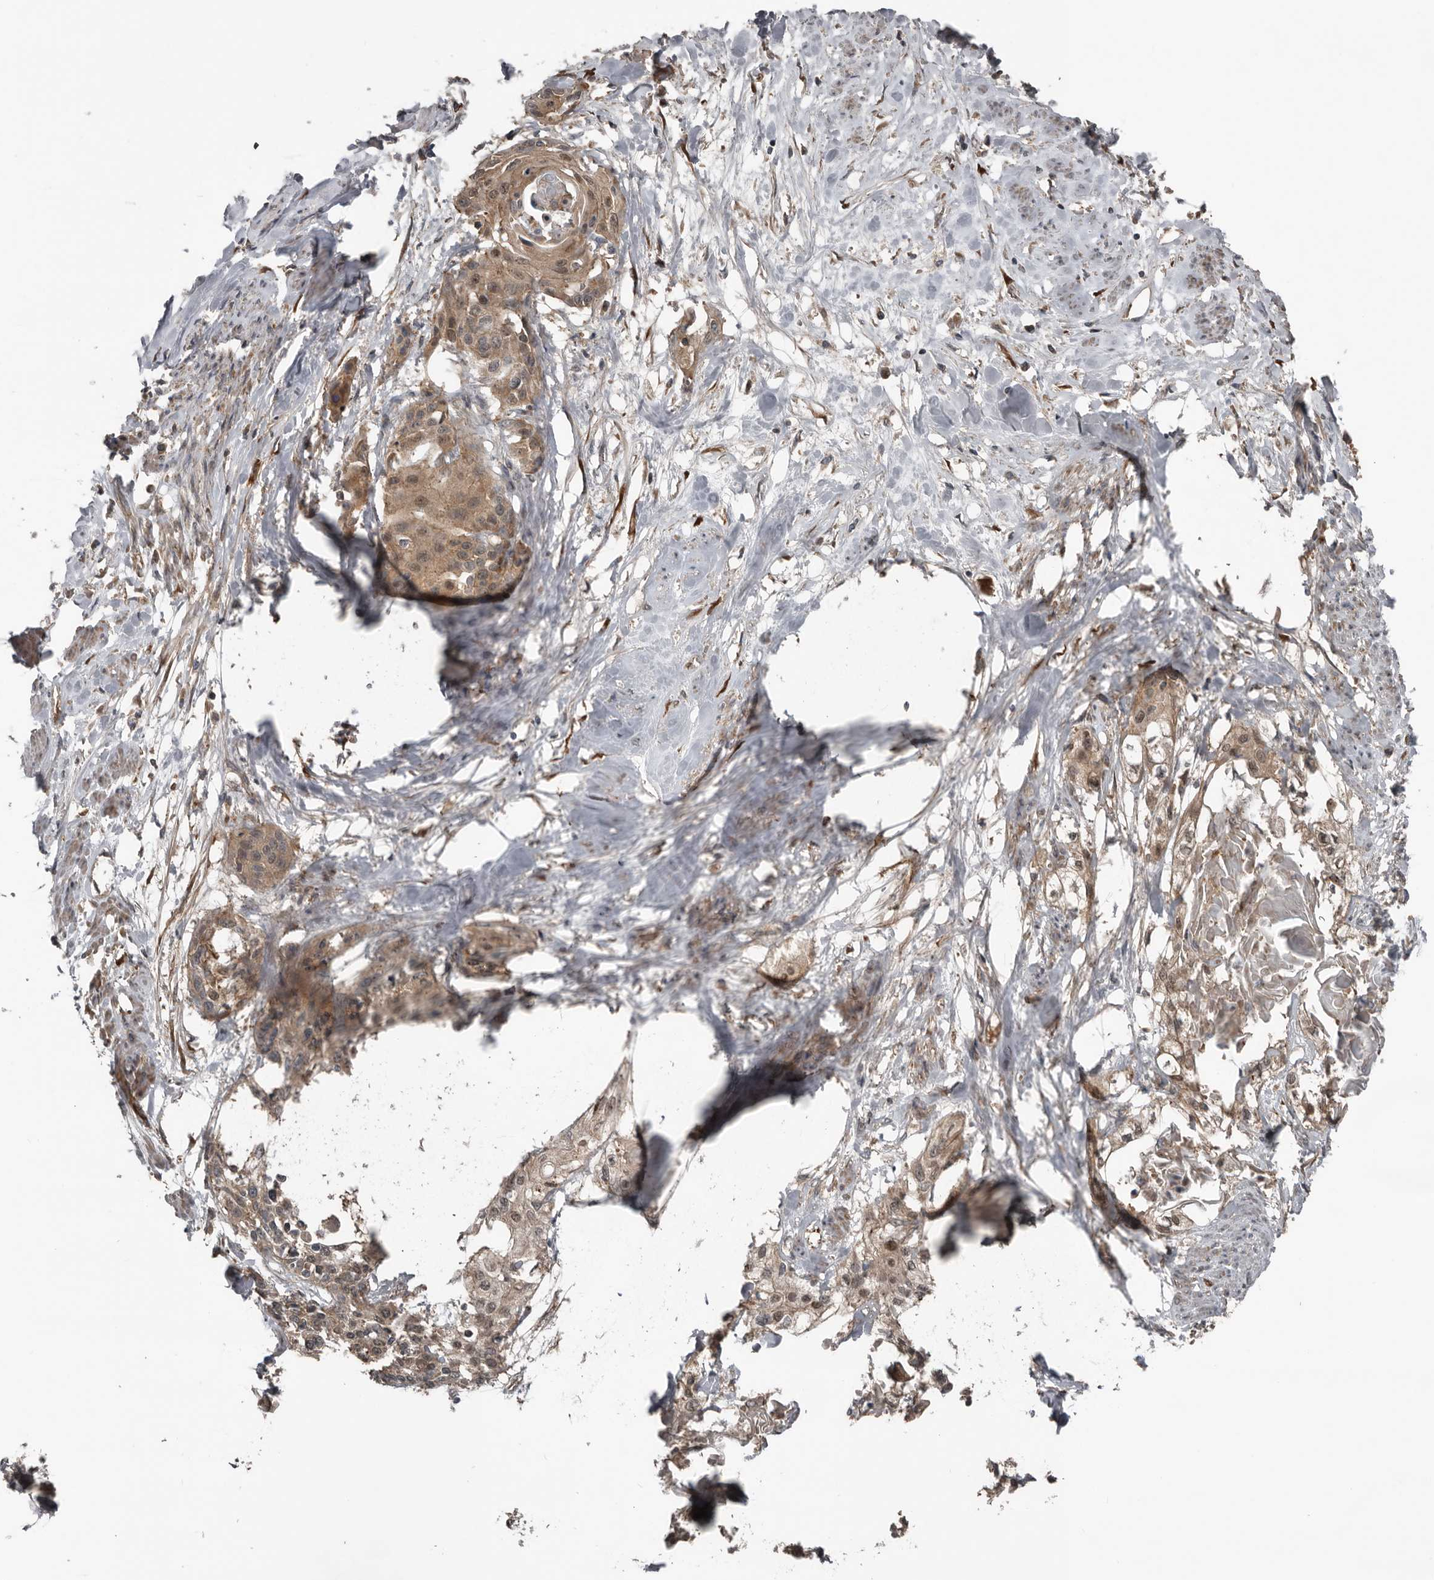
{"staining": {"intensity": "moderate", "quantity": ">75%", "location": "cytoplasmic/membranous,nuclear"}, "tissue": "cervical cancer", "cell_type": "Tumor cells", "image_type": "cancer", "snomed": [{"axis": "morphology", "description": "Squamous cell carcinoma, NOS"}, {"axis": "topography", "description": "Cervix"}], "caption": "IHC staining of cervical squamous cell carcinoma, which shows medium levels of moderate cytoplasmic/membranous and nuclear positivity in about >75% of tumor cells indicating moderate cytoplasmic/membranous and nuclear protein positivity. The staining was performed using DAB (3,3'-diaminobenzidine) (brown) for protein detection and nuclei were counterstained in hematoxylin (blue).", "gene": "DNAJB4", "patient": {"sex": "female", "age": 57}}